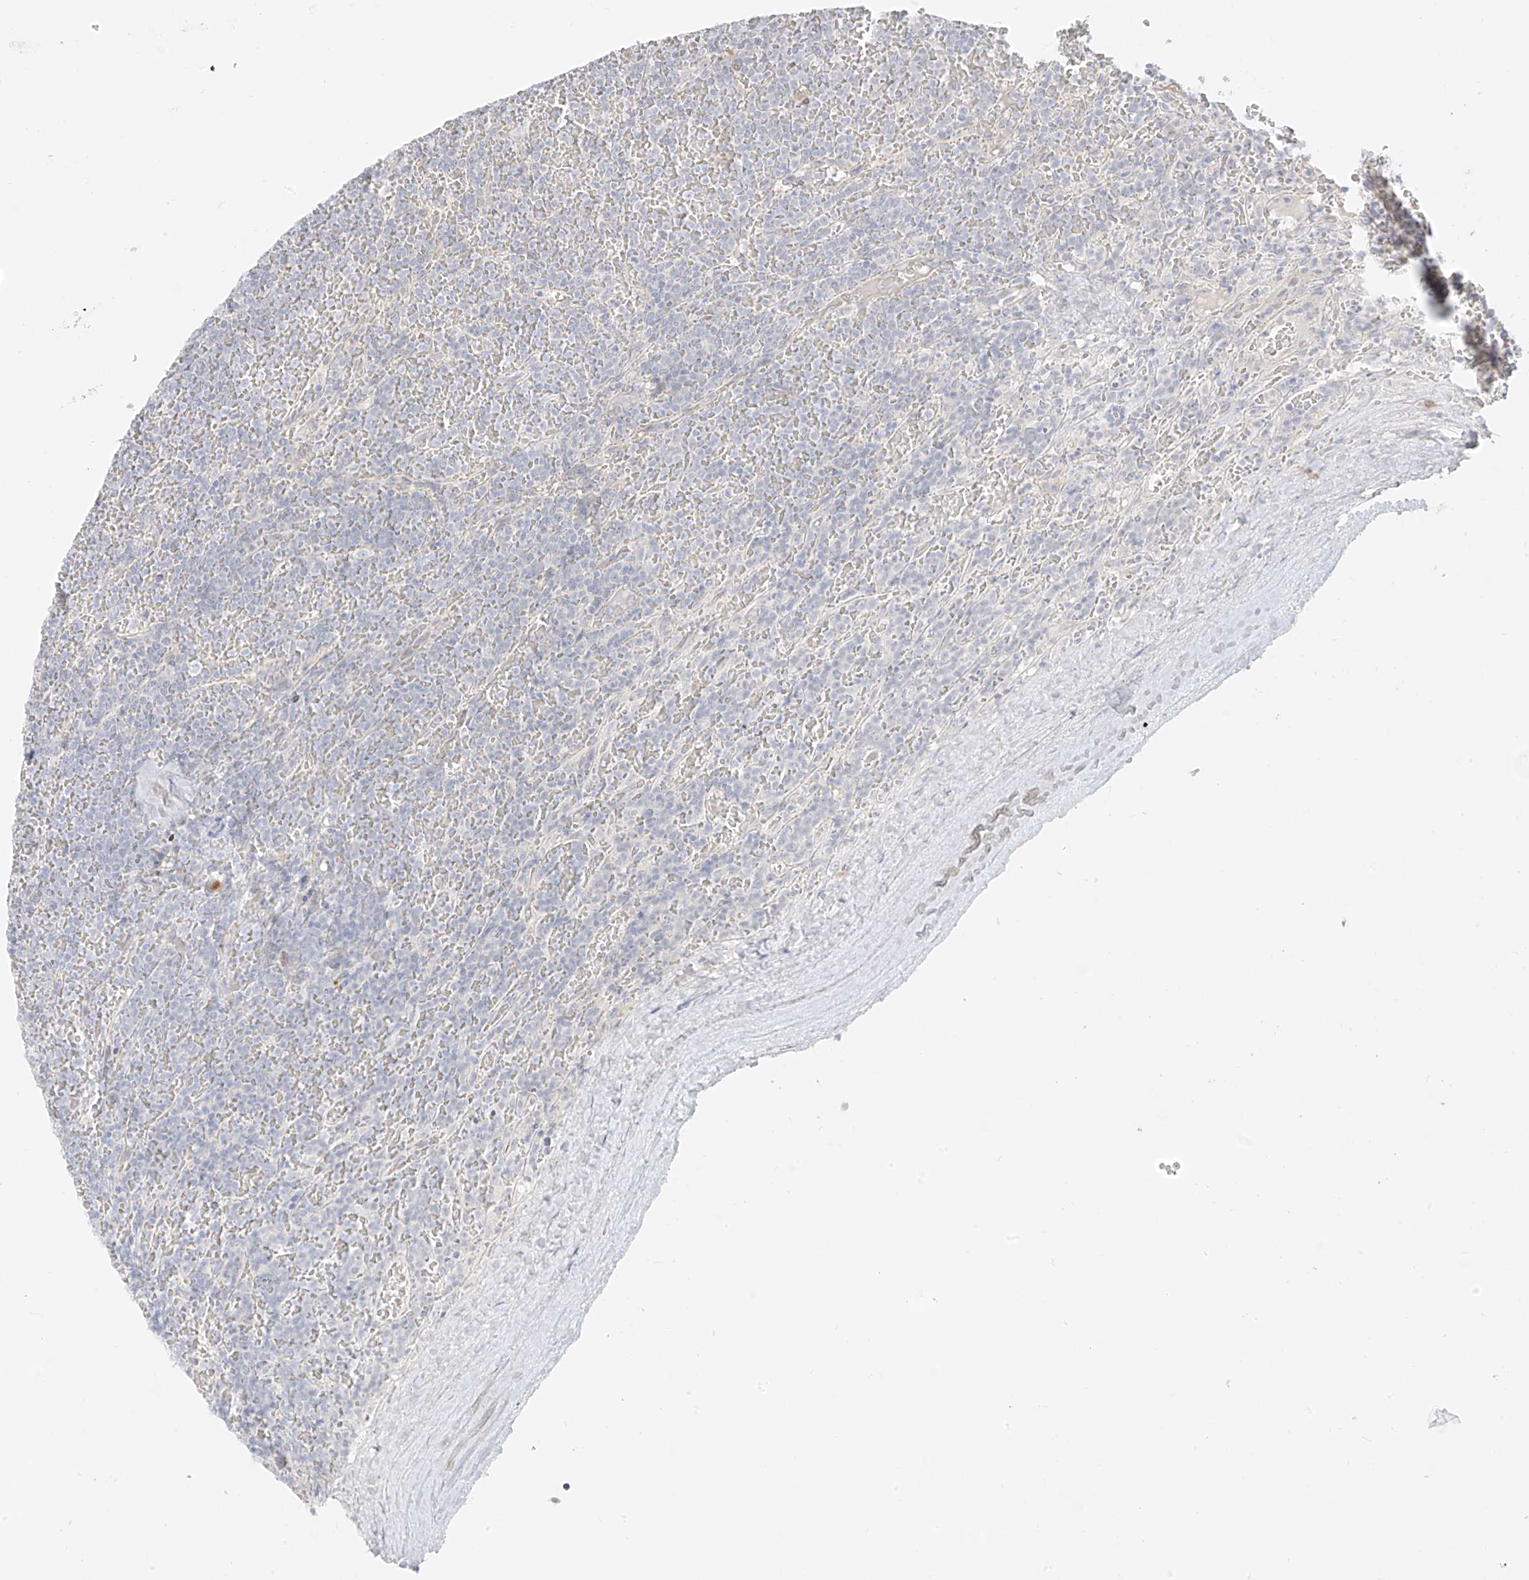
{"staining": {"intensity": "negative", "quantity": "none", "location": "none"}, "tissue": "lymphoma", "cell_type": "Tumor cells", "image_type": "cancer", "snomed": [{"axis": "morphology", "description": "Malignant lymphoma, non-Hodgkin's type, Low grade"}, {"axis": "topography", "description": "Spleen"}], "caption": "Immunohistochemical staining of lymphoma reveals no significant staining in tumor cells.", "gene": "DCDC2", "patient": {"sex": "female", "age": 19}}